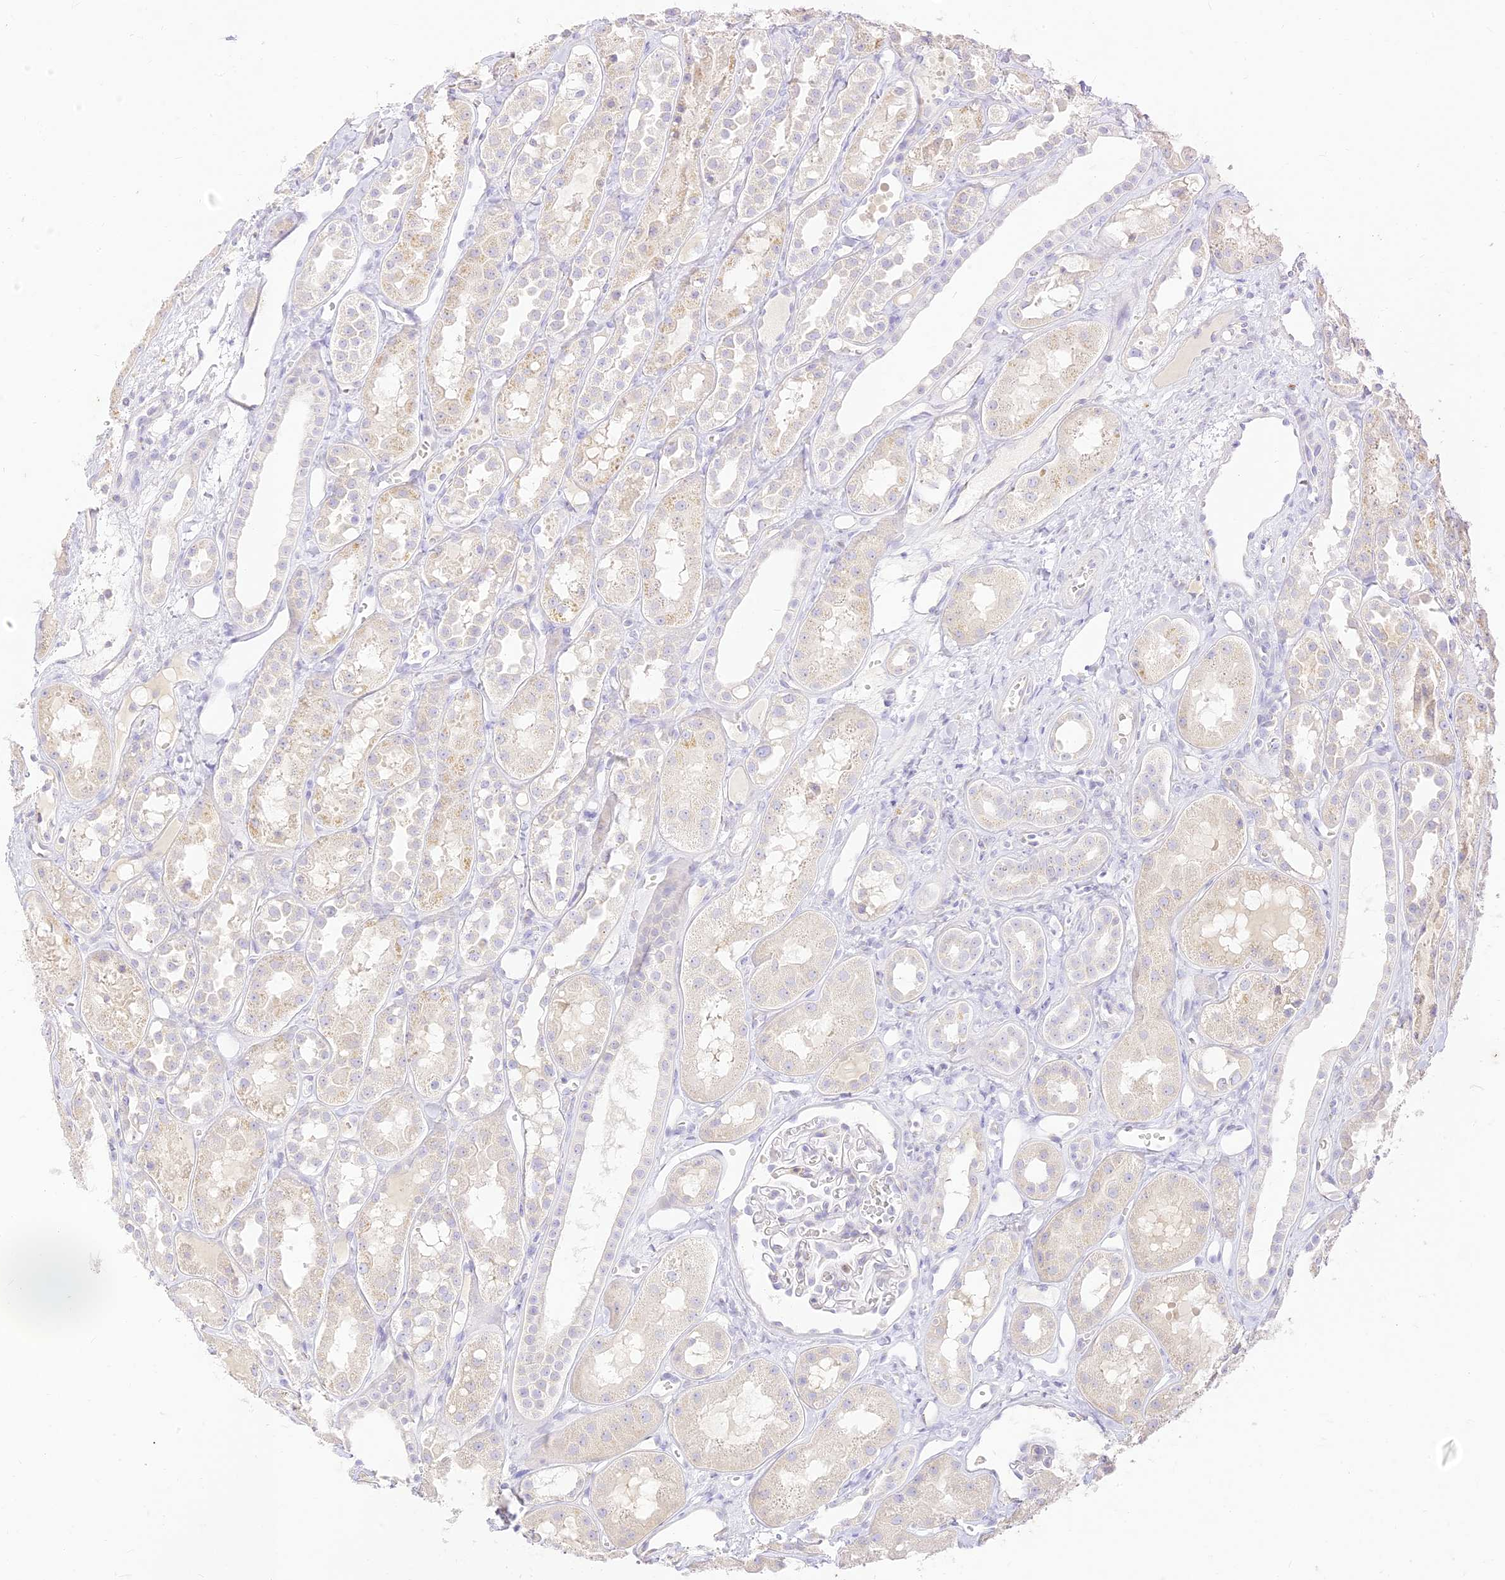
{"staining": {"intensity": "negative", "quantity": "none", "location": "none"}, "tissue": "kidney", "cell_type": "Cells in glomeruli", "image_type": "normal", "snomed": [{"axis": "morphology", "description": "Normal tissue, NOS"}, {"axis": "topography", "description": "Kidney"}], "caption": "Immunohistochemical staining of unremarkable kidney demonstrates no significant expression in cells in glomeruli.", "gene": "SEC13", "patient": {"sex": "male", "age": 16}}